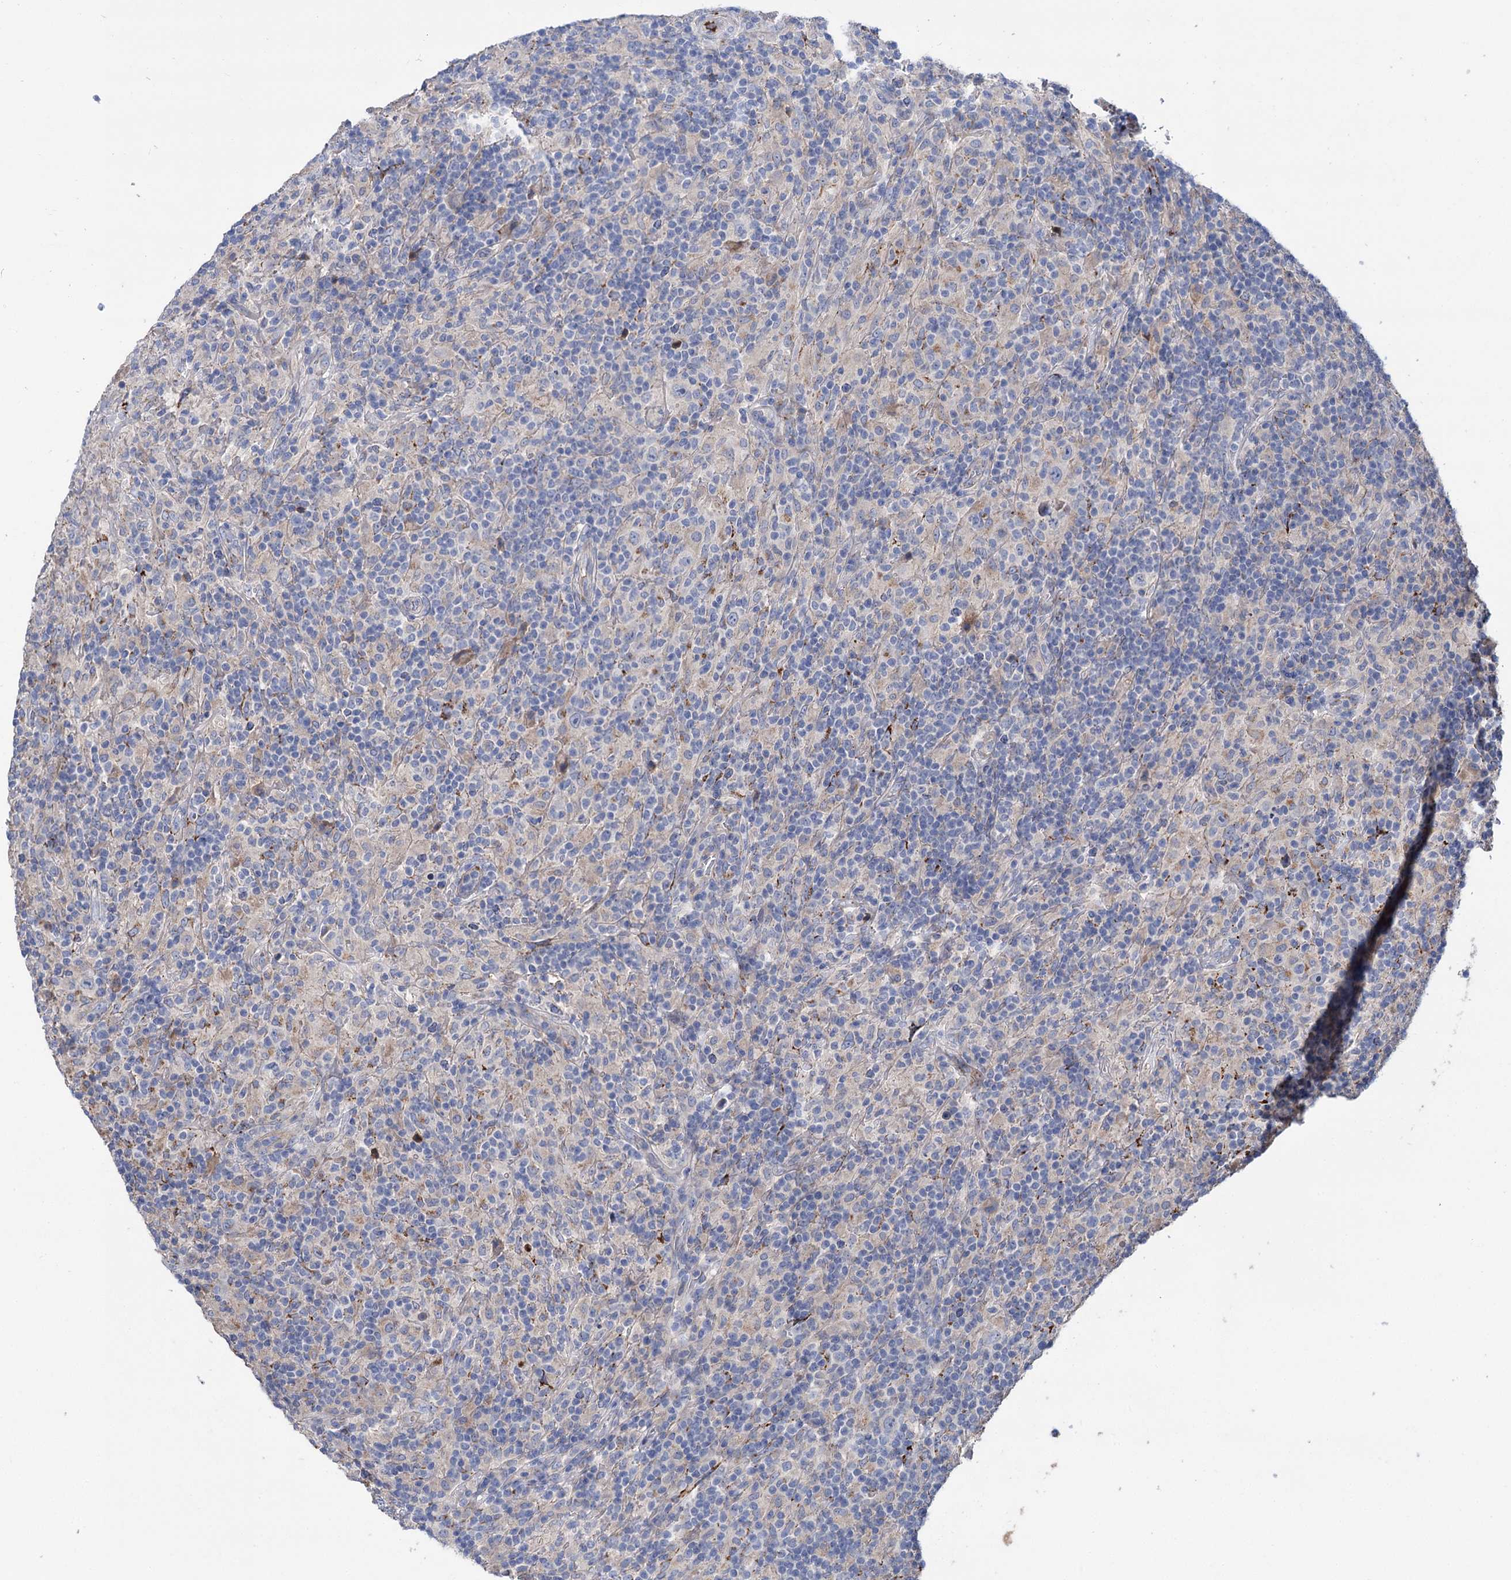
{"staining": {"intensity": "negative", "quantity": "none", "location": "none"}, "tissue": "lymphoma", "cell_type": "Tumor cells", "image_type": "cancer", "snomed": [{"axis": "morphology", "description": "Hodgkin's disease, NOS"}, {"axis": "topography", "description": "Lymph node"}], "caption": "Immunohistochemistry photomicrograph of Hodgkin's disease stained for a protein (brown), which shows no staining in tumor cells. The staining was performed using DAB to visualize the protein expression in brown, while the nuclei were stained in blue with hematoxylin (Magnification: 20x).", "gene": "PPP1R32", "patient": {"sex": "male", "age": 70}}